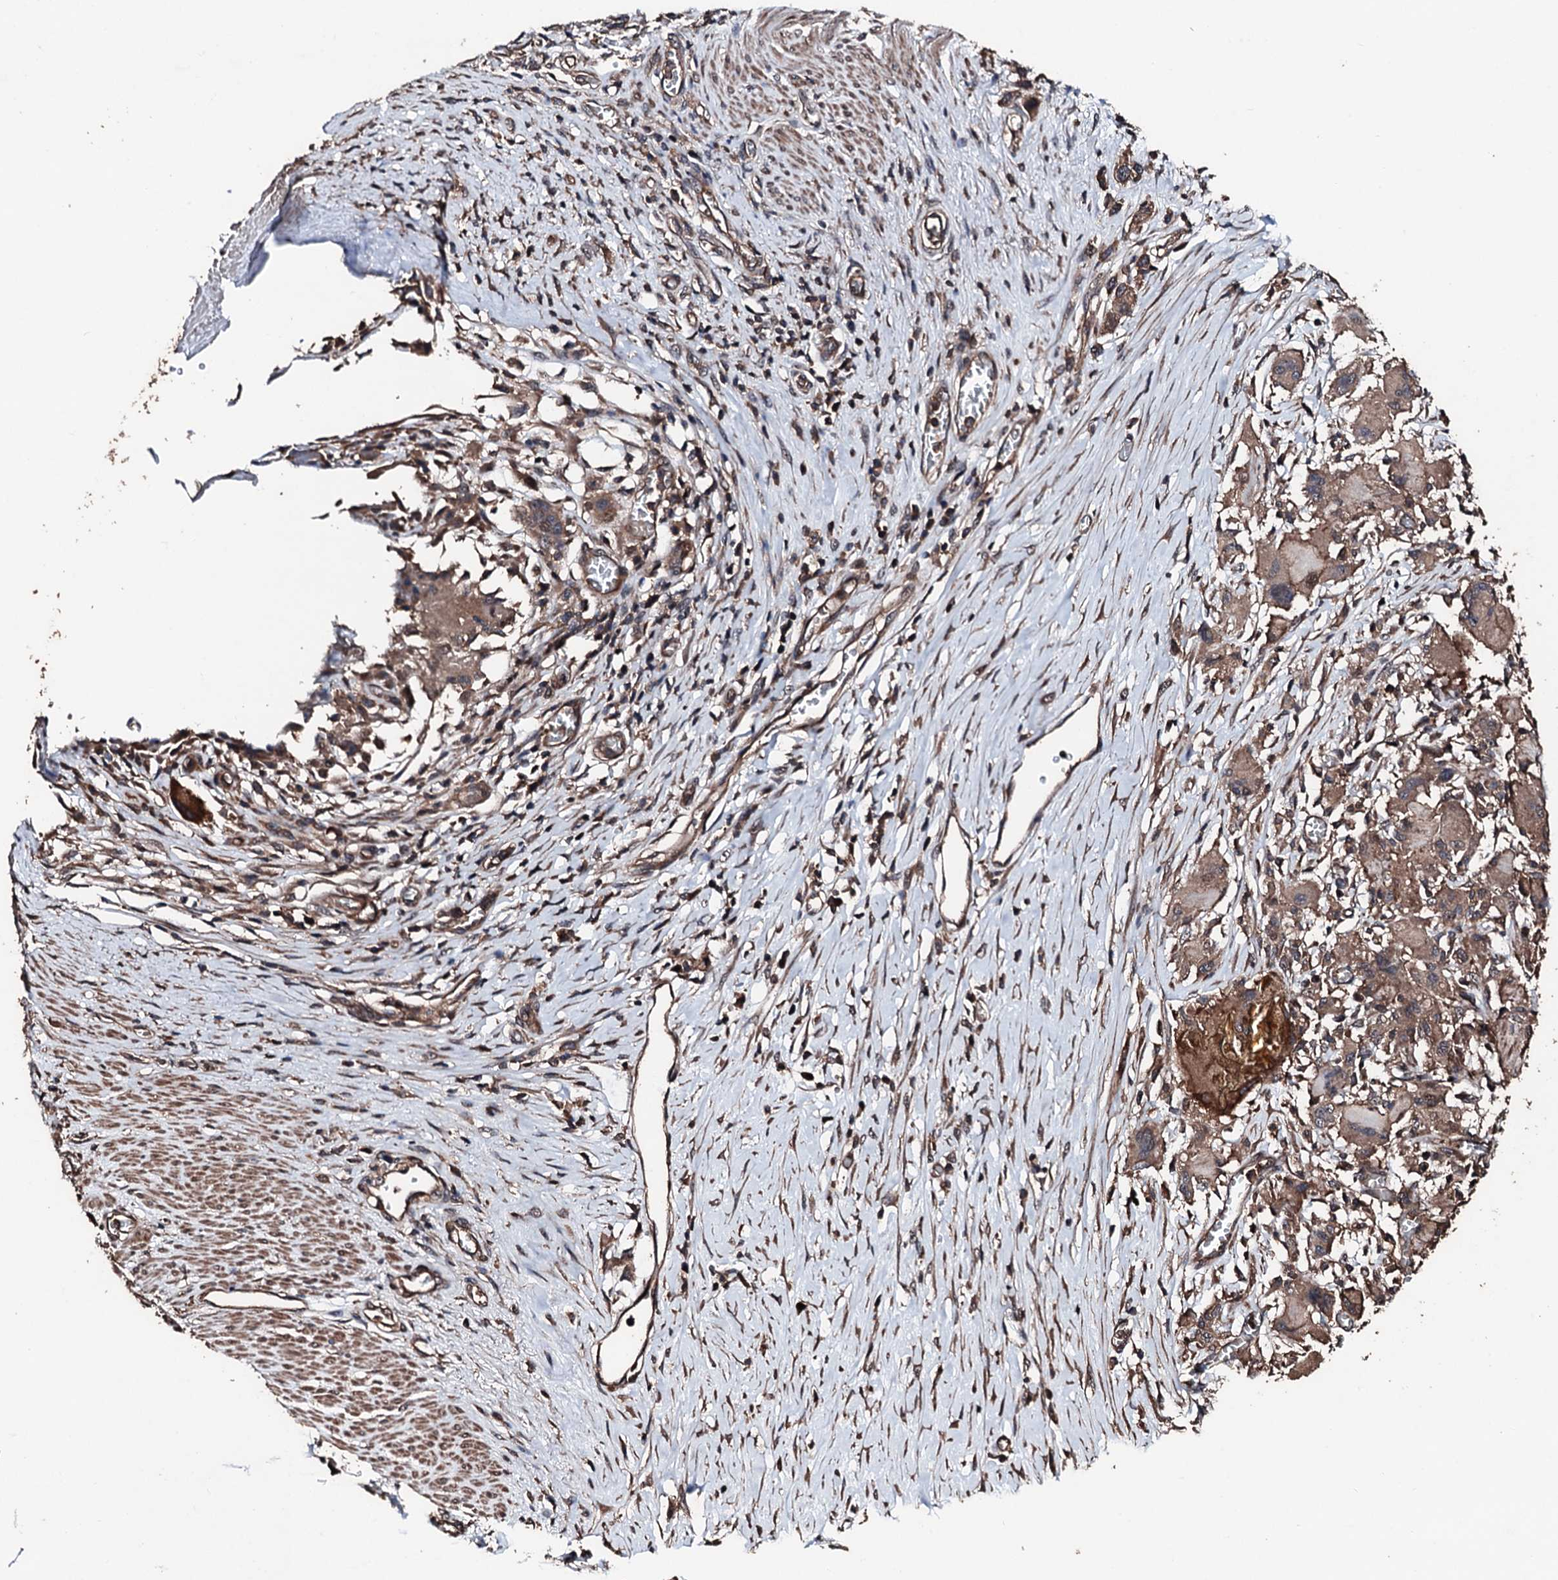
{"staining": {"intensity": "moderate", "quantity": ">75%", "location": "cytoplasmic/membranous"}, "tissue": "stomach cancer", "cell_type": "Tumor cells", "image_type": "cancer", "snomed": [{"axis": "morphology", "description": "Adenocarcinoma, NOS"}, {"axis": "morphology", "description": "Adenocarcinoma, High grade"}, {"axis": "topography", "description": "Stomach, upper"}, {"axis": "topography", "description": "Stomach, lower"}], "caption": "Stomach cancer stained with IHC displays moderate cytoplasmic/membranous staining in about >75% of tumor cells. (DAB IHC with brightfield microscopy, high magnification).", "gene": "KIF18A", "patient": {"sex": "female", "age": 65}}